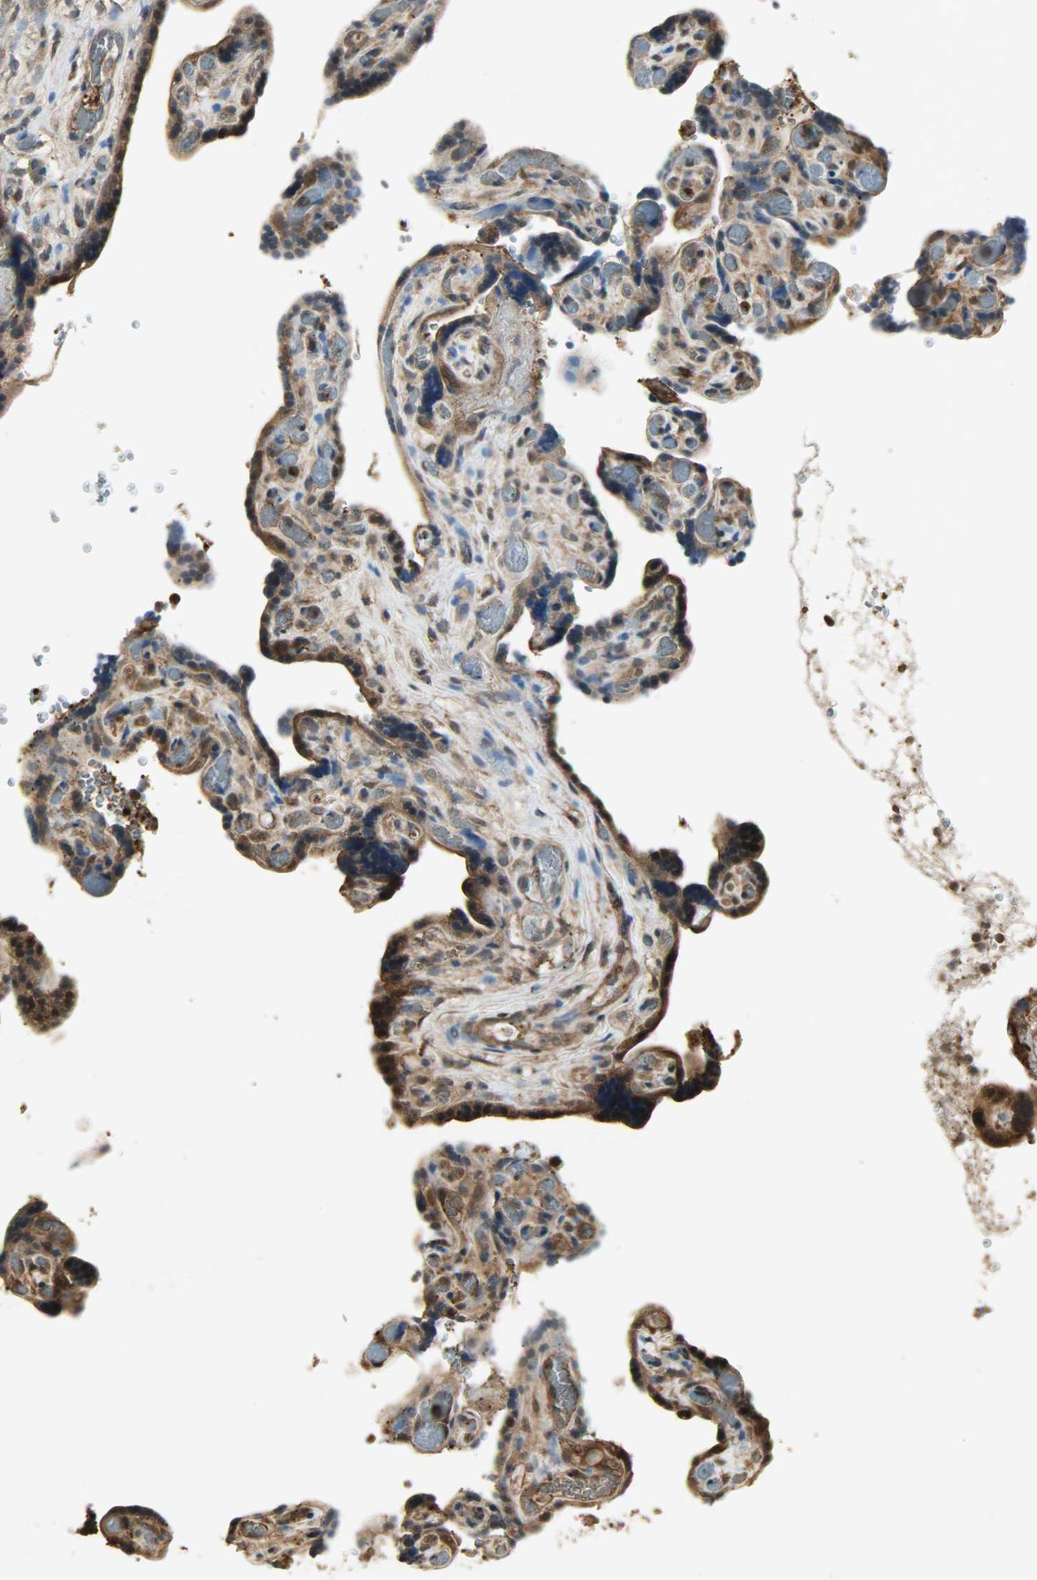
{"staining": {"intensity": "strong", "quantity": ">75%", "location": "cytoplasmic/membranous,nuclear"}, "tissue": "placenta", "cell_type": "Trophoblastic cells", "image_type": "normal", "snomed": [{"axis": "morphology", "description": "Normal tissue, NOS"}, {"axis": "topography", "description": "Placenta"}], "caption": "Immunohistochemical staining of benign human placenta shows >75% levels of strong cytoplasmic/membranous,nuclear protein staining in about >75% of trophoblastic cells.", "gene": "YWHAZ", "patient": {"sex": "female", "age": 30}}